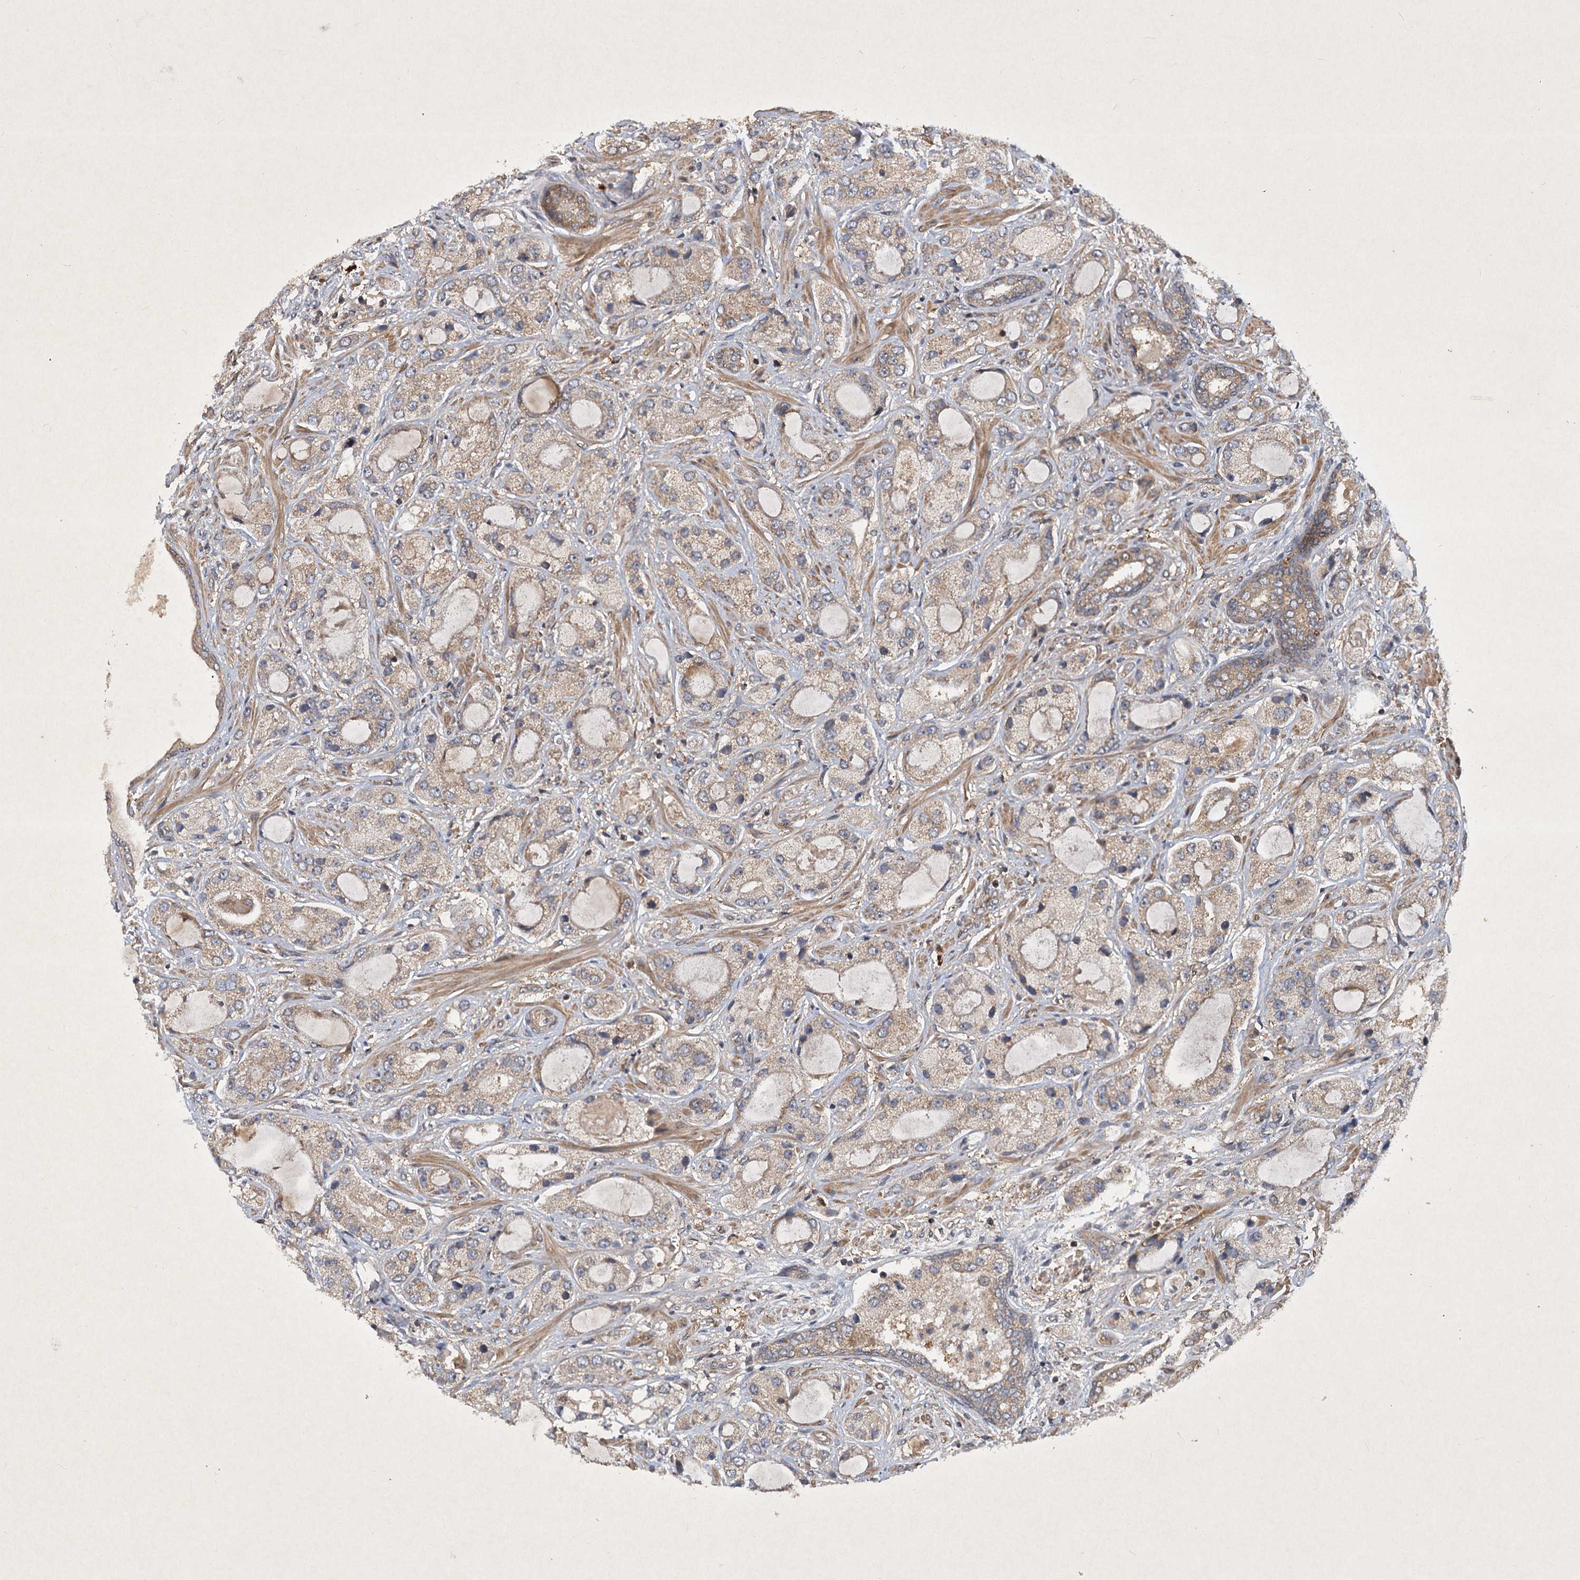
{"staining": {"intensity": "weak", "quantity": "25%-75%", "location": "cytoplasmic/membranous"}, "tissue": "prostate cancer", "cell_type": "Tumor cells", "image_type": "cancer", "snomed": [{"axis": "morphology", "description": "Normal tissue, NOS"}, {"axis": "morphology", "description": "Adenocarcinoma, High grade"}, {"axis": "topography", "description": "Prostate"}, {"axis": "topography", "description": "Peripheral nerve tissue"}], "caption": "Weak cytoplasmic/membranous protein expression is identified in approximately 25%-75% of tumor cells in high-grade adenocarcinoma (prostate).", "gene": "INSIG2", "patient": {"sex": "male", "age": 59}}